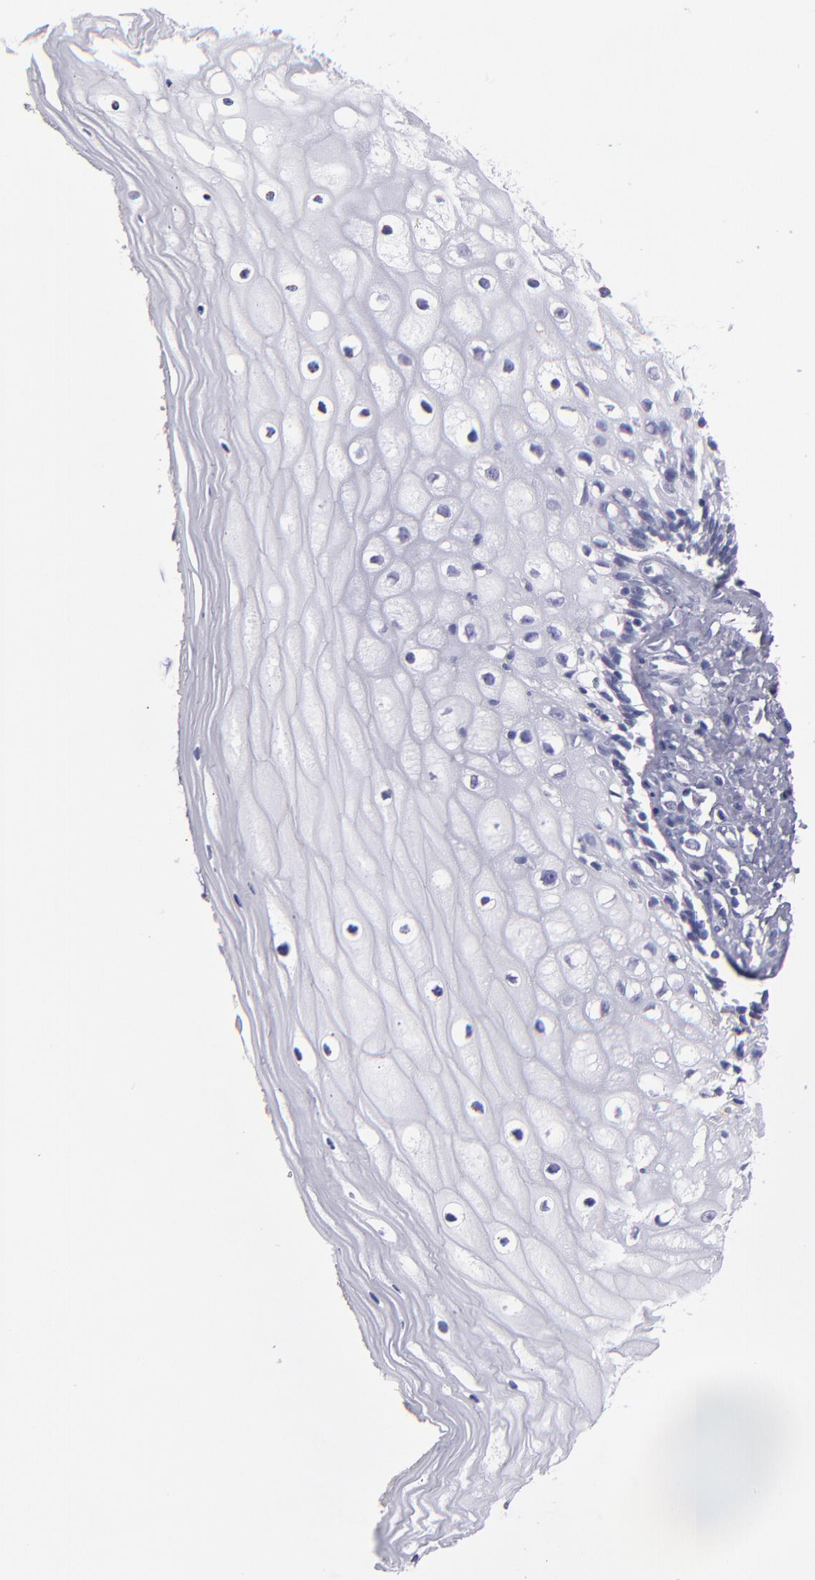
{"staining": {"intensity": "negative", "quantity": "none", "location": "none"}, "tissue": "vagina", "cell_type": "Squamous epithelial cells", "image_type": "normal", "snomed": [{"axis": "morphology", "description": "Normal tissue, NOS"}, {"axis": "topography", "description": "Vagina"}], "caption": "The micrograph exhibits no staining of squamous epithelial cells in normal vagina.", "gene": "MB", "patient": {"sex": "female", "age": 46}}